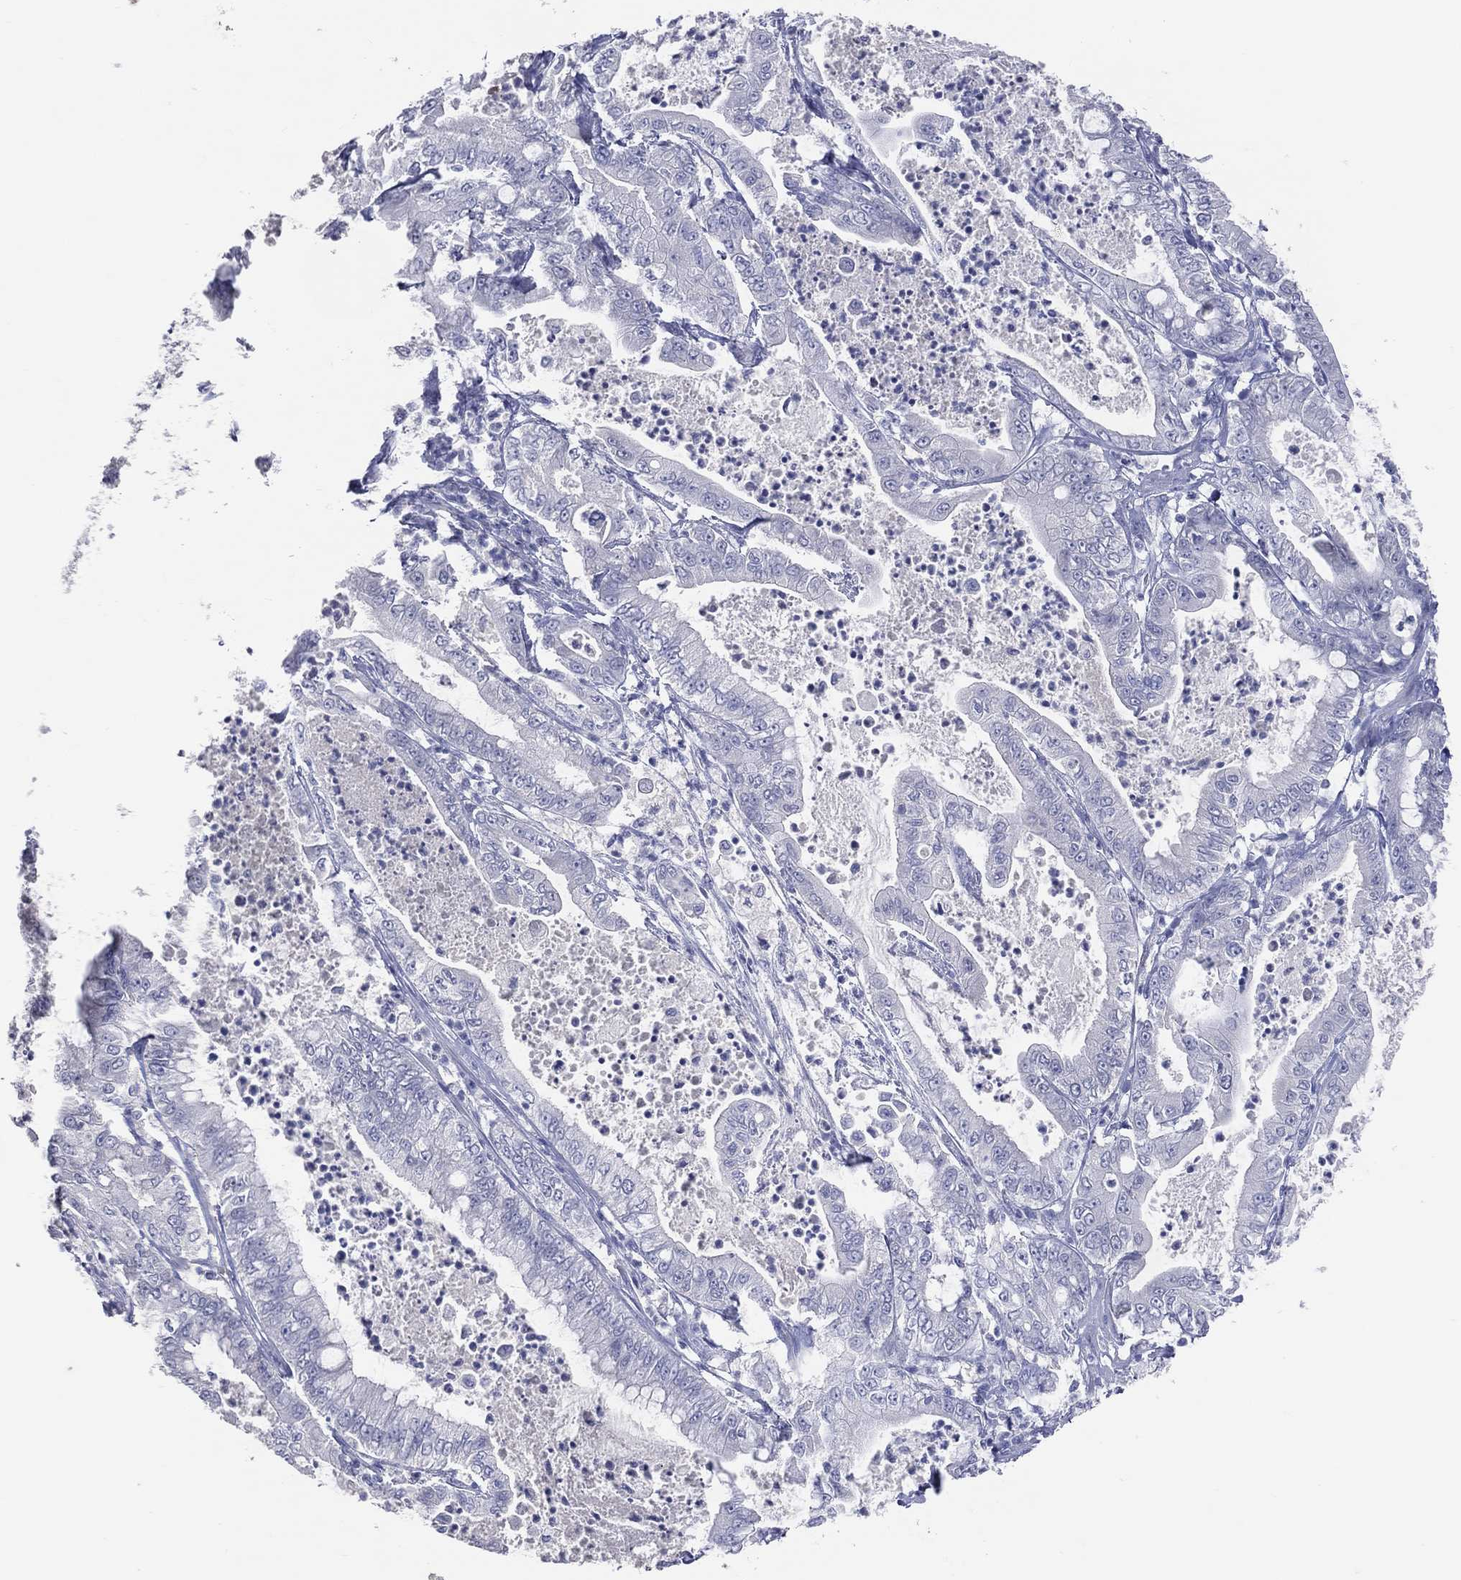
{"staining": {"intensity": "negative", "quantity": "none", "location": "none"}, "tissue": "pancreatic cancer", "cell_type": "Tumor cells", "image_type": "cancer", "snomed": [{"axis": "morphology", "description": "Adenocarcinoma, NOS"}, {"axis": "topography", "description": "Pancreas"}], "caption": "Pancreatic adenocarcinoma was stained to show a protein in brown. There is no significant expression in tumor cells.", "gene": "DNAH6", "patient": {"sex": "male", "age": 71}}